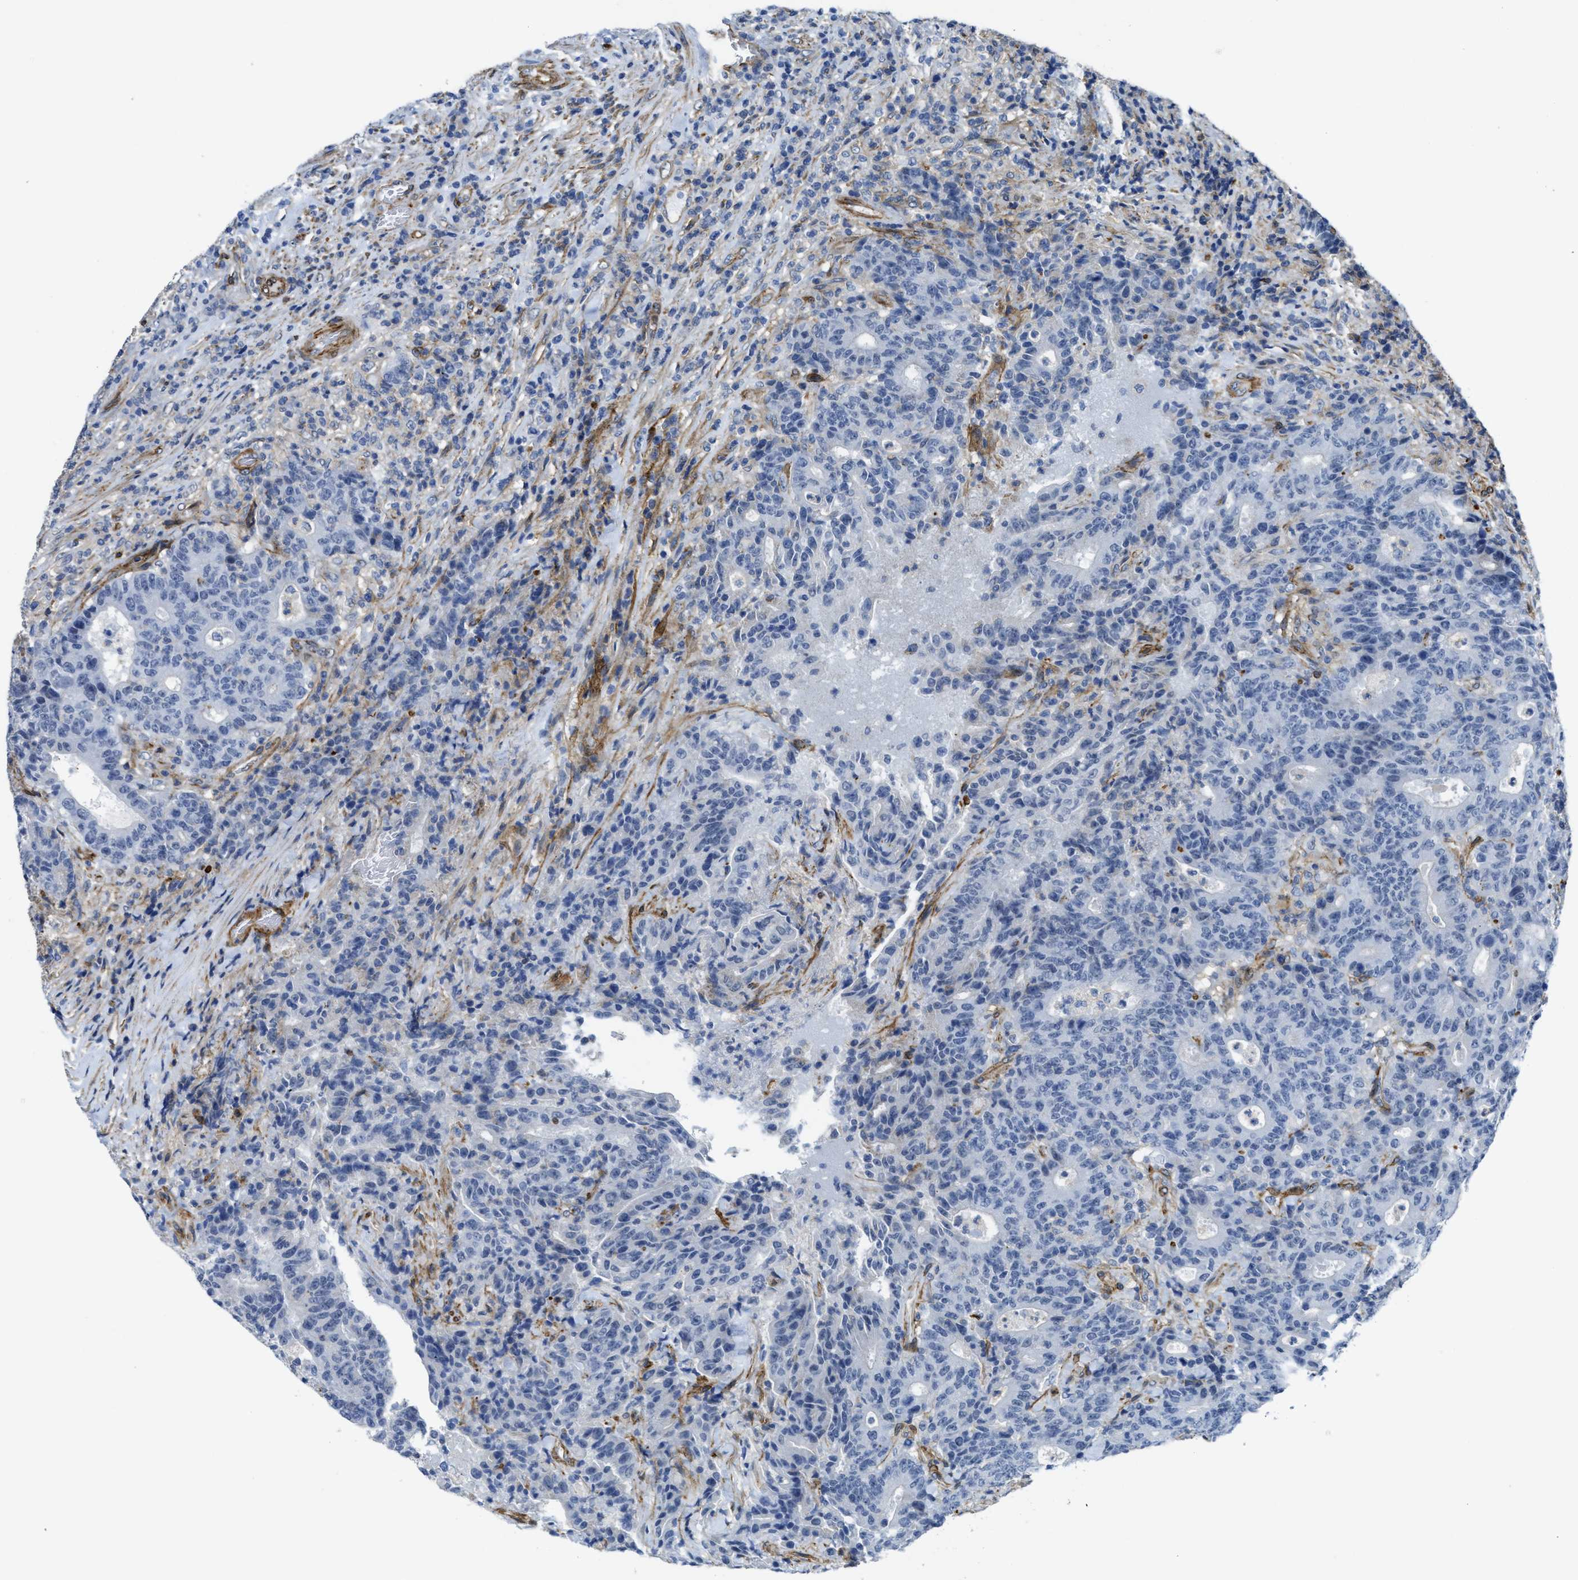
{"staining": {"intensity": "negative", "quantity": "none", "location": "none"}, "tissue": "colorectal cancer", "cell_type": "Tumor cells", "image_type": "cancer", "snomed": [{"axis": "morphology", "description": "Adenocarcinoma, NOS"}, {"axis": "topography", "description": "Colon"}], "caption": "There is no significant staining in tumor cells of colorectal adenocarcinoma.", "gene": "NAB1", "patient": {"sex": "female", "age": 75}}